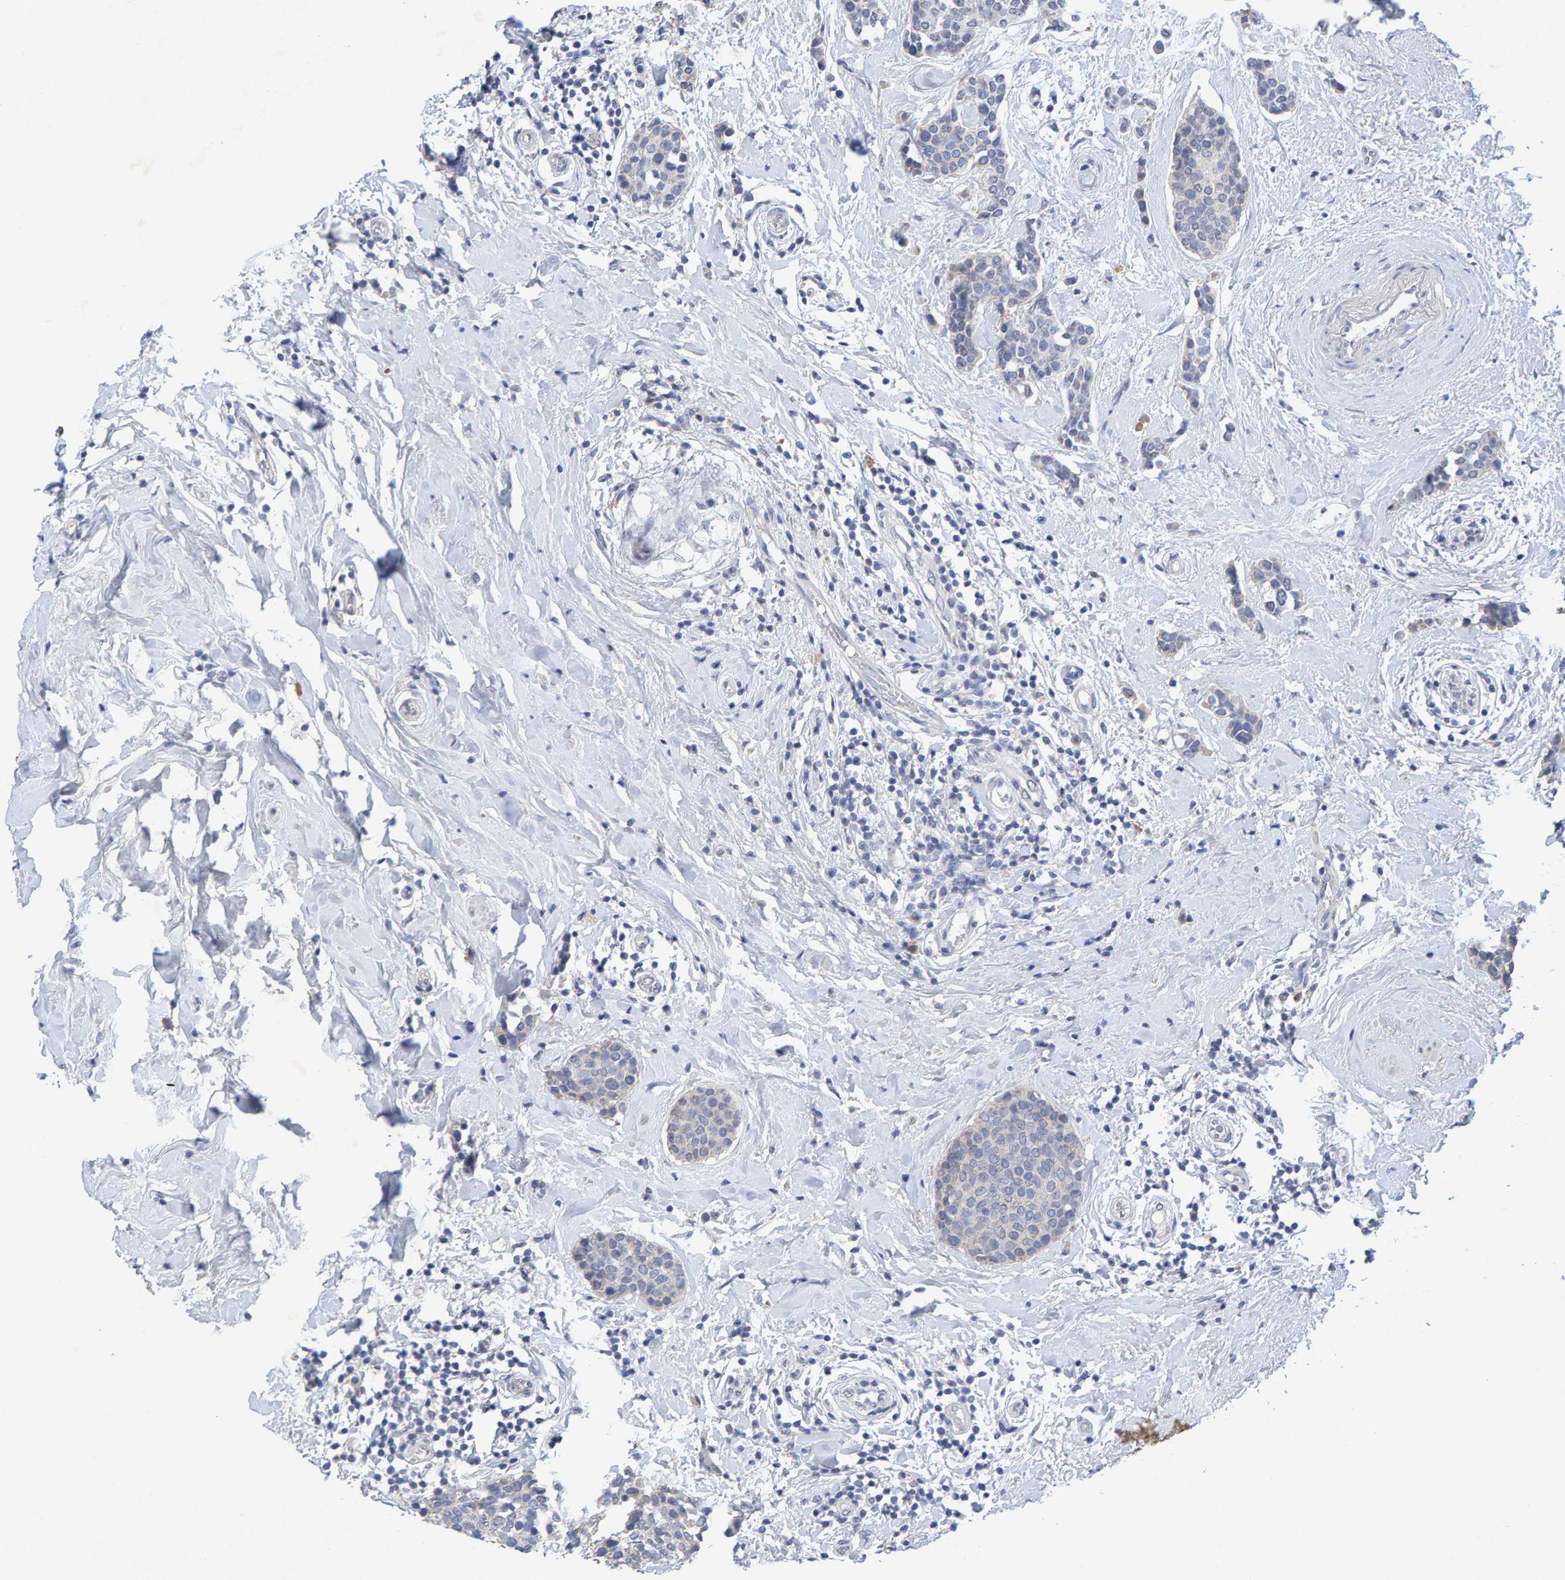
{"staining": {"intensity": "negative", "quantity": "none", "location": "none"}, "tissue": "breast cancer", "cell_type": "Tumor cells", "image_type": "cancer", "snomed": [{"axis": "morphology", "description": "Duct carcinoma"}, {"axis": "topography", "description": "Breast"}], "caption": "This is an immunohistochemistry (IHC) micrograph of human invasive ductal carcinoma (breast). There is no expression in tumor cells.", "gene": "CTH", "patient": {"sex": "female", "age": 55}}